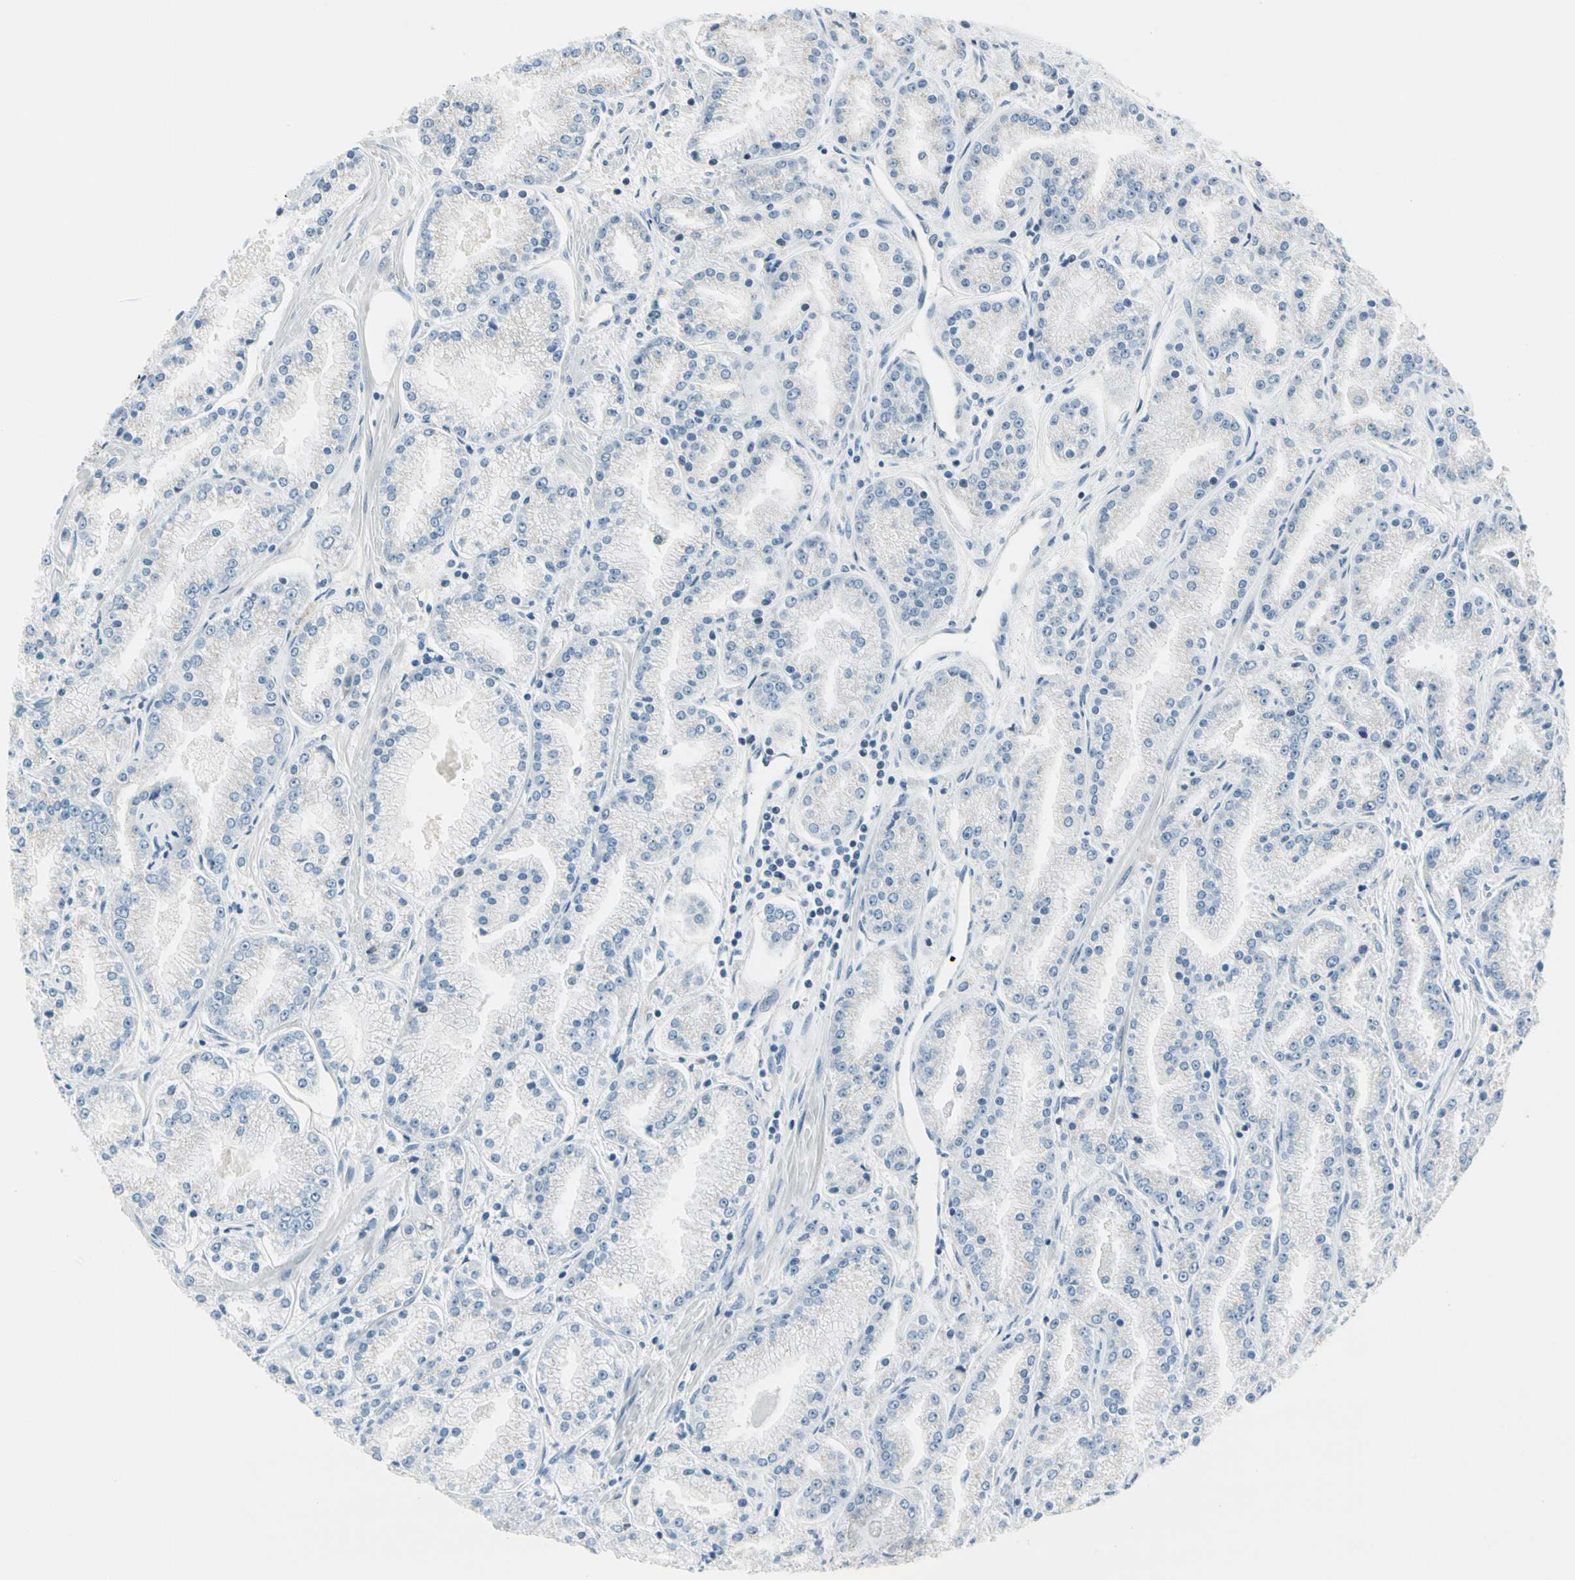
{"staining": {"intensity": "negative", "quantity": "none", "location": "none"}, "tissue": "prostate cancer", "cell_type": "Tumor cells", "image_type": "cancer", "snomed": [{"axis": "morphology", "description": "Adenocarcinoma, High grade"}, {"axis": "topography", "description": "Prostate"}], "caption": "DAB immunohistochemical staining of human prostate cancer shows no significant staining in tumor cells.", "gene": "STK40", "patient": {"sex": "male", "age": 61}}